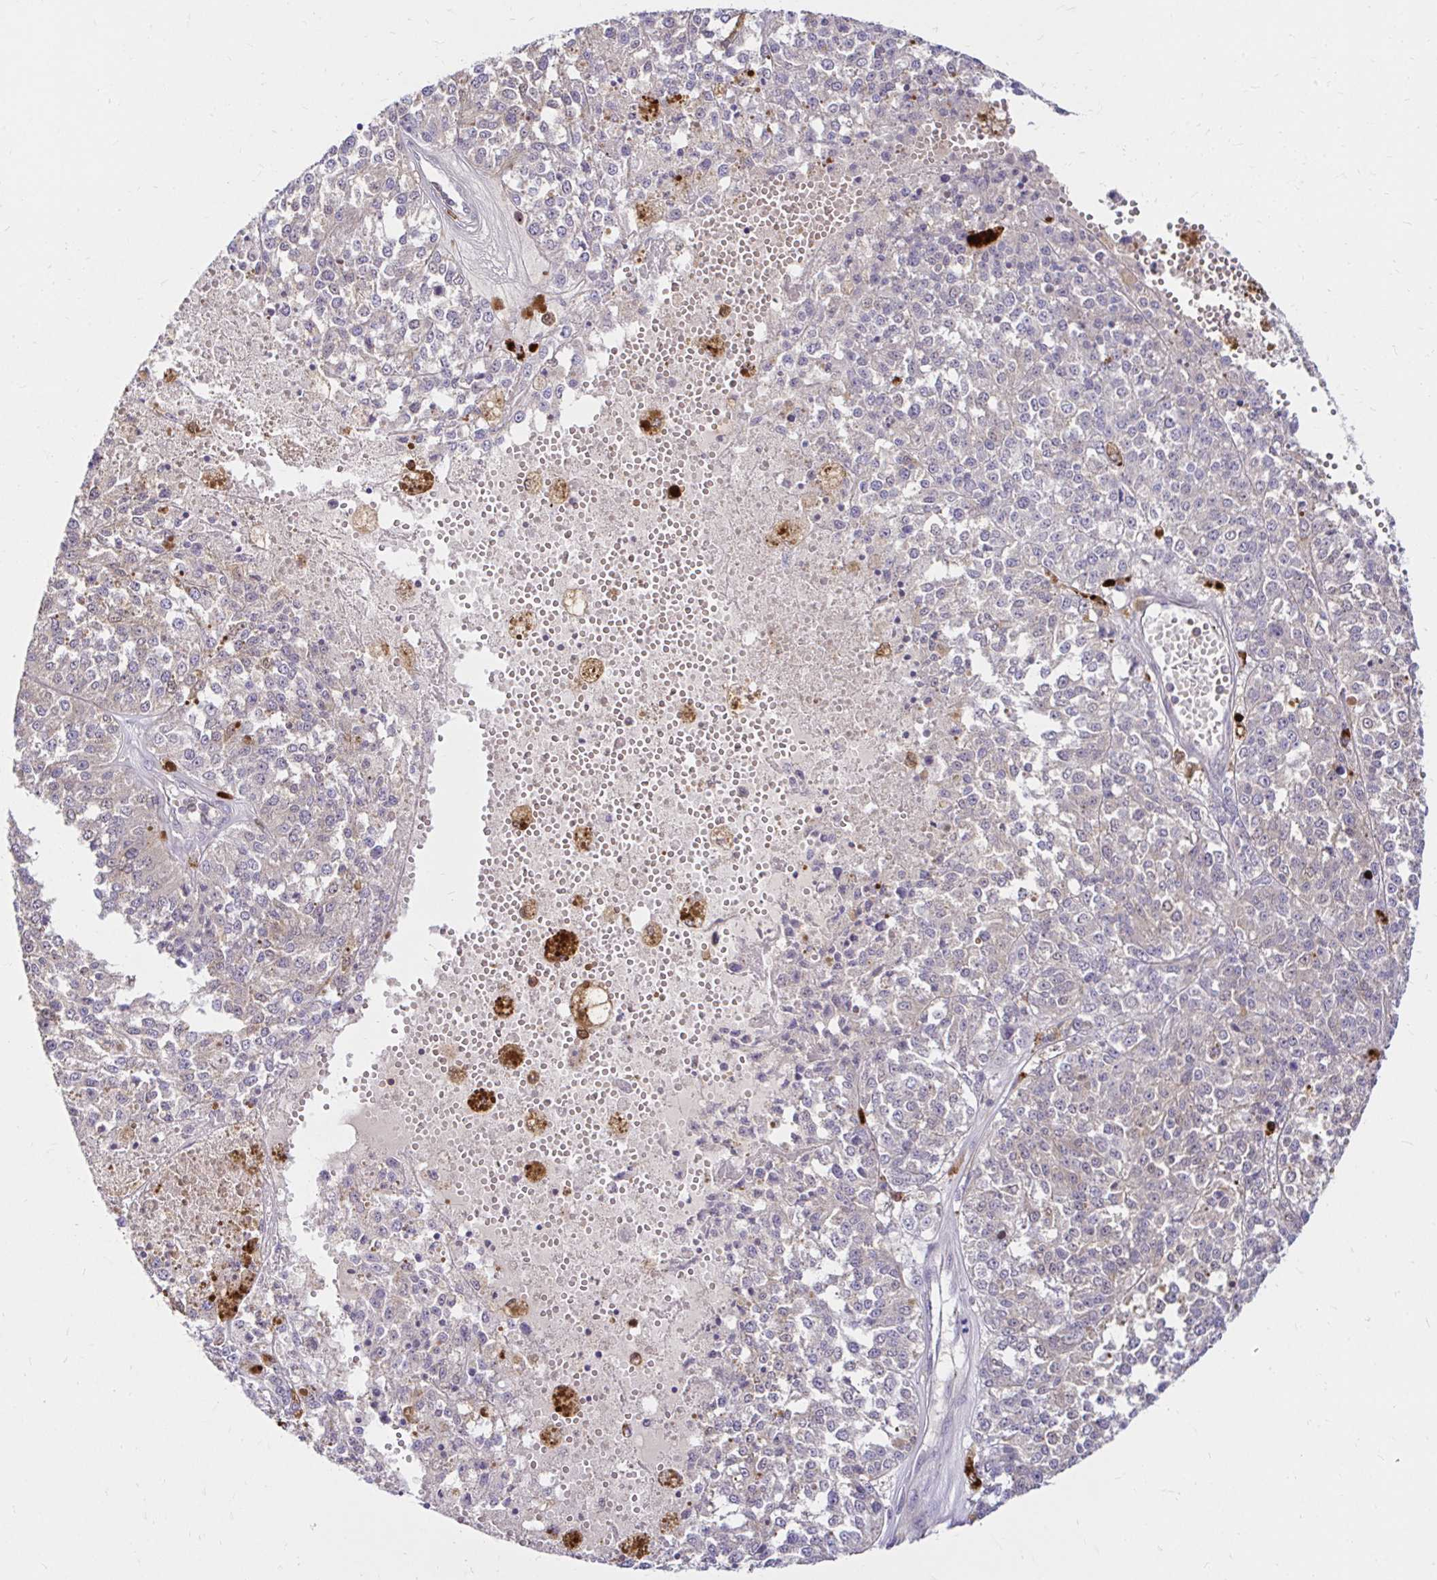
{"staining": {"intensity": "negative", "quantity": "none", "location": "none"}, "tissue": "melanoma", "cell_type": "Tumor cells", "image_type": "cancer", "snomed": [{"axis": "morphology", "description": "Malignant melanoma, Metastatic site"}, {"axis": "topography", "description": "Lymph node"}], "caption": "This histopathology image is of melanoma stained with immunohistochemistry to label a protein in brown with the nuclei are counter-stained blue. There is no expression in tumor cells.", "gene": "PYCARD", "patient": {"sex": "female", "age": 64}}